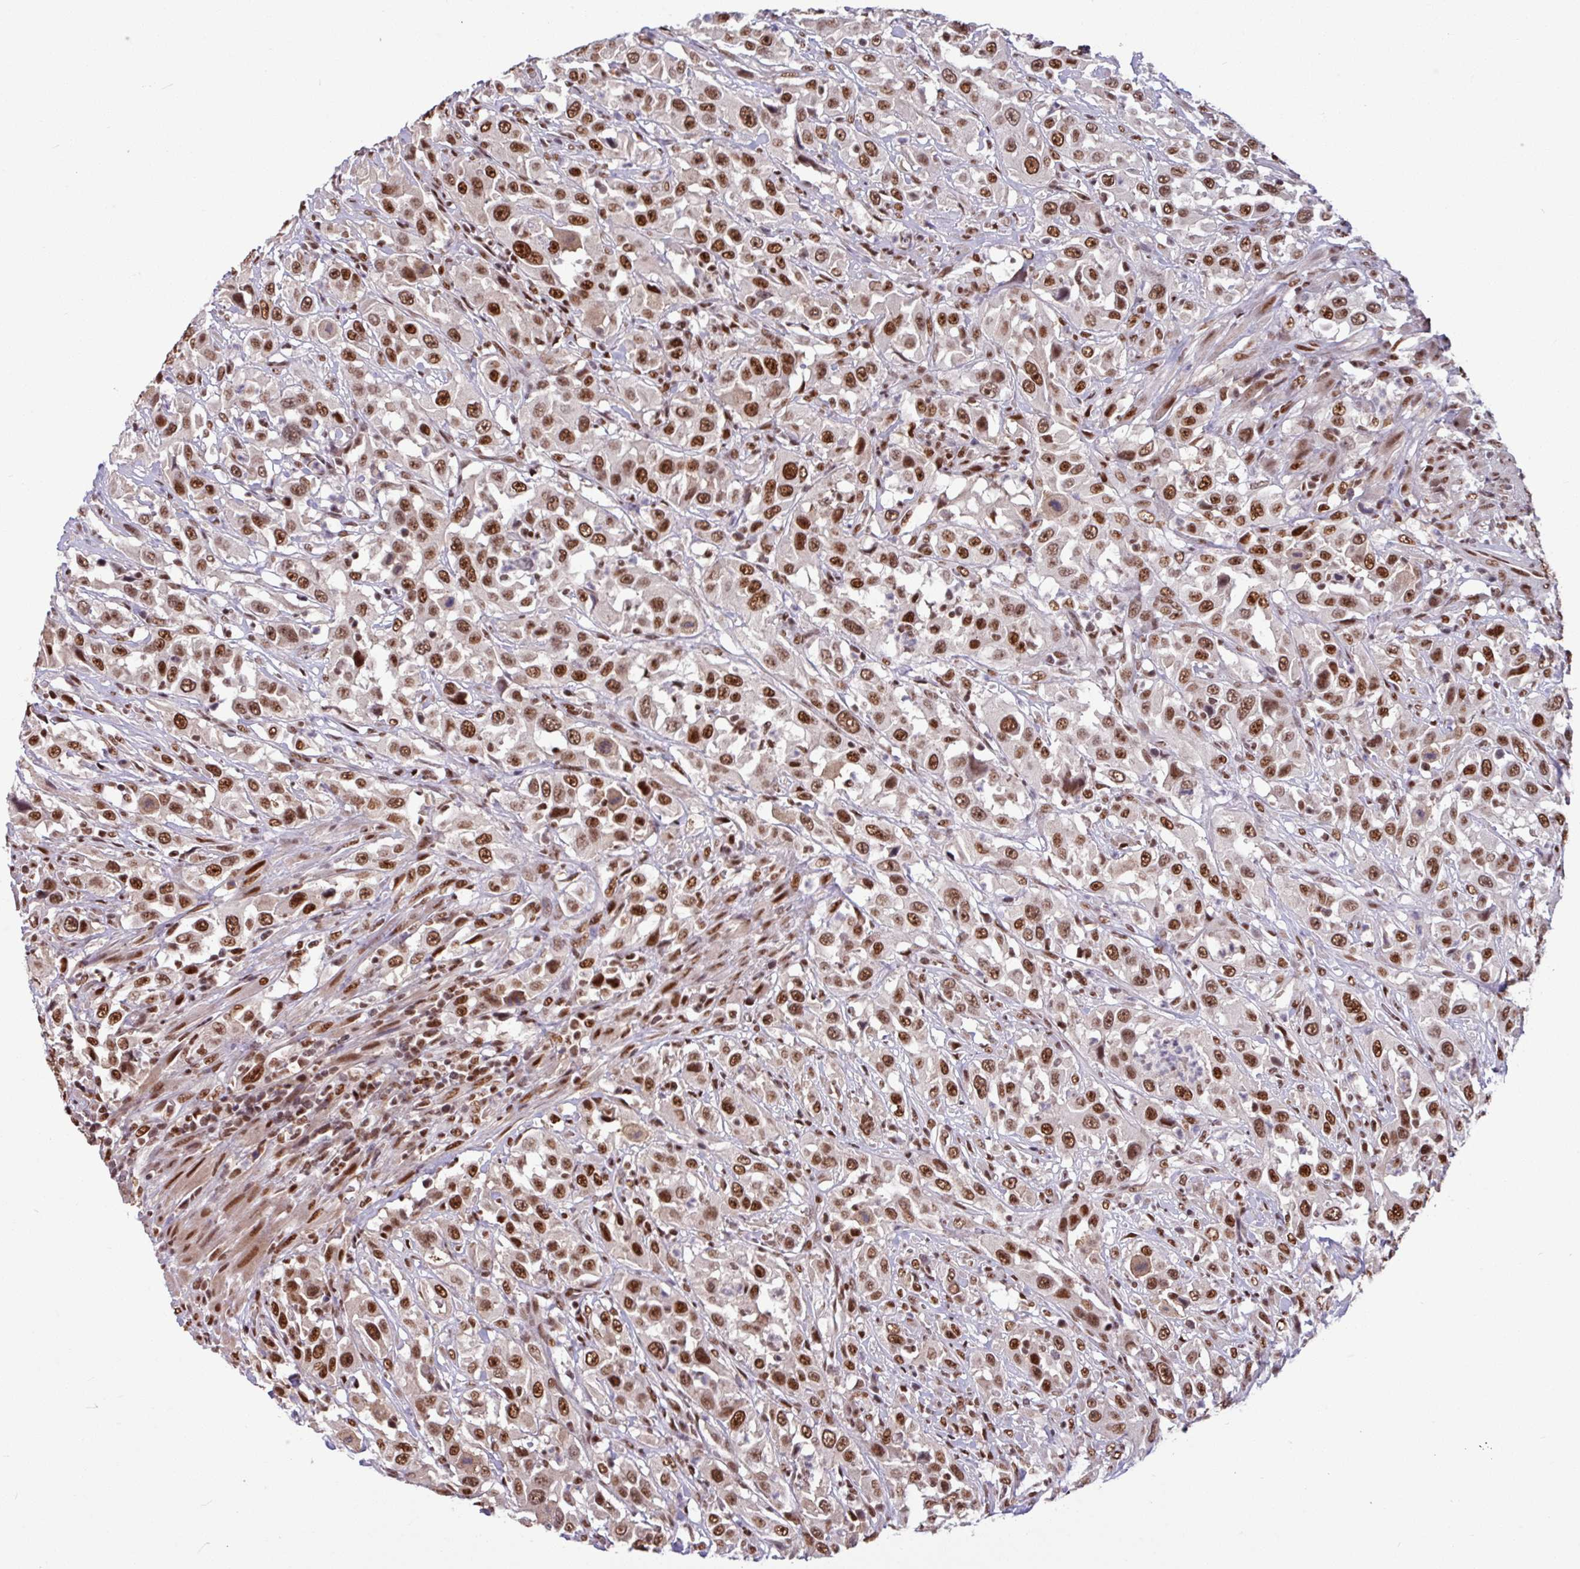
{"staining": {"intensity": "strong", "quantity": ">75%", "location": "nuclear"}, "tissue": "urothelial cancer", "cell_type": "Tumor cells", "image_type": "cancer", "snomed": [{"axis": "morphology", "description": "Urothelial carcinoma, High grade"}, {"axis": "topography", "description": "Urinary bladder"}], "caption": "Protein expression analysis of urothelial carcinoma (high-grade) exhibits strong nuclear staining in about >75% of tumor cells.", "gene": "TDG", "patient": {"sex": "male", "age": 61}}